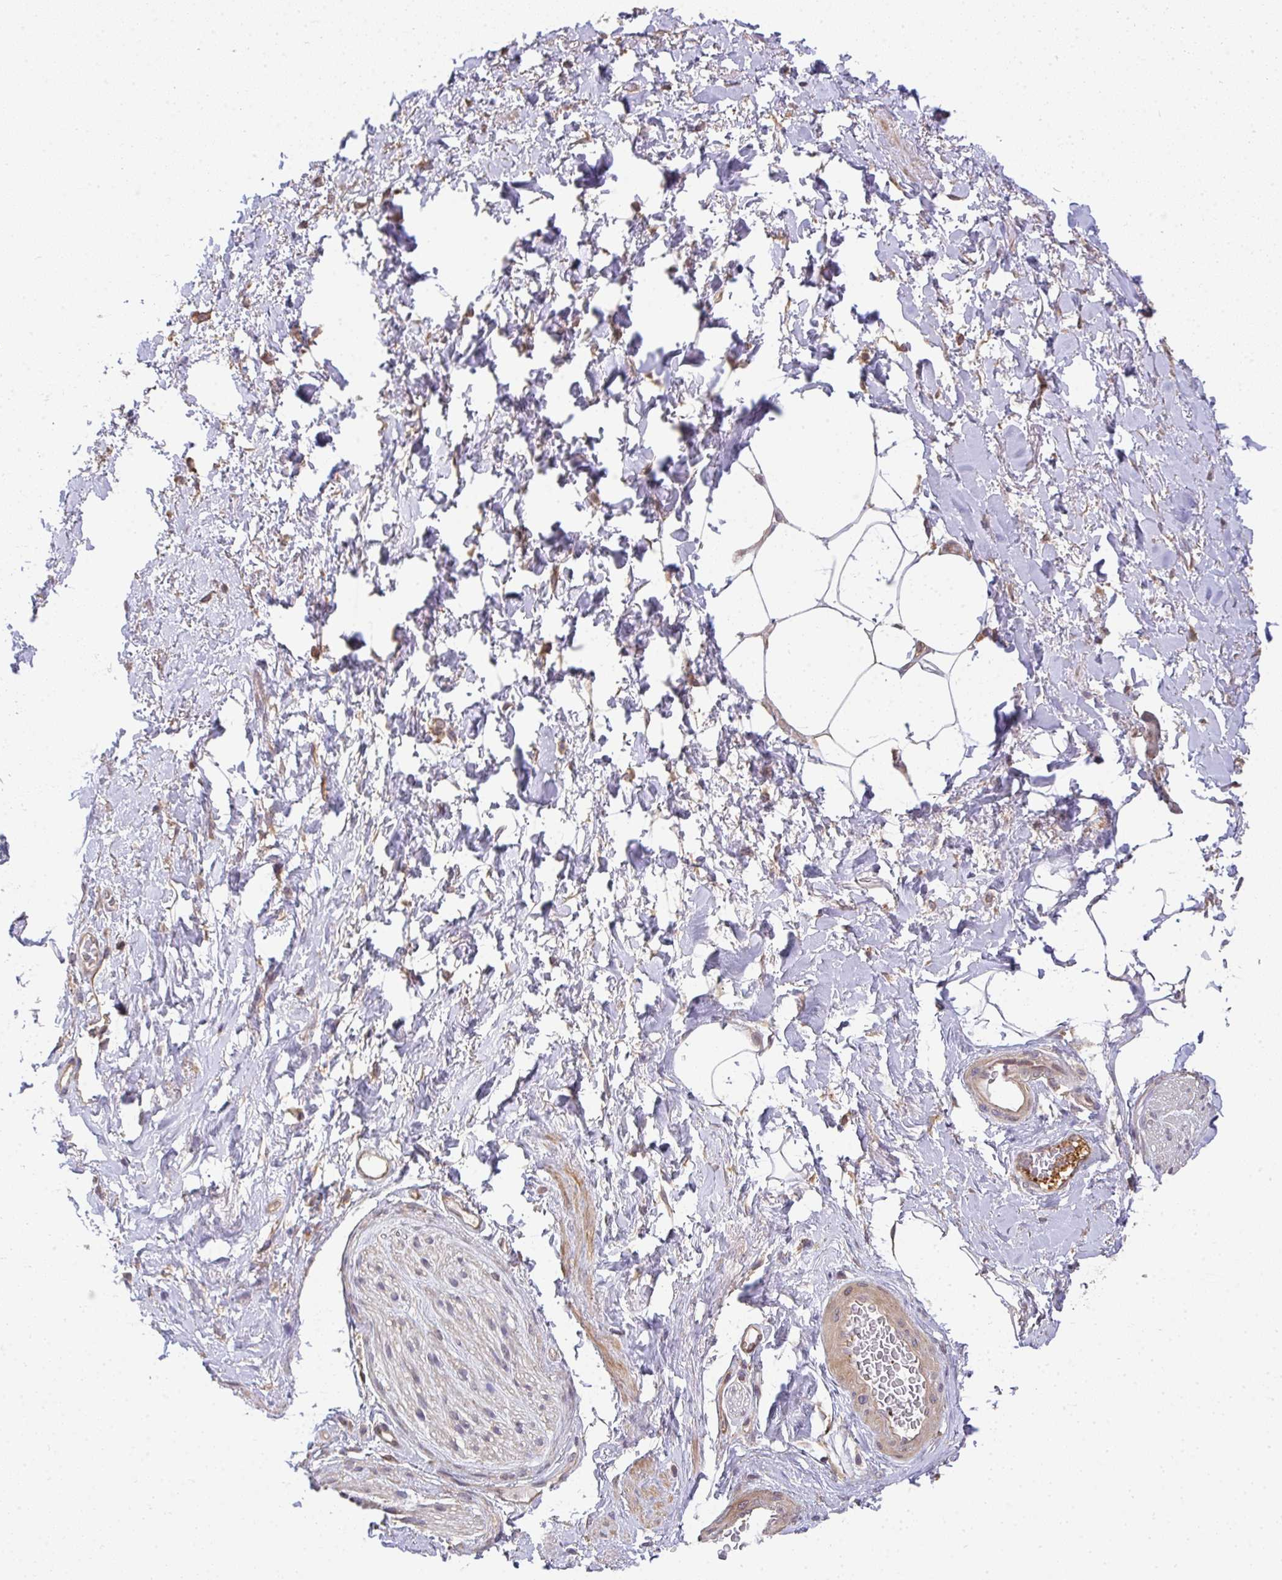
{"staining": {"intensity": "weak", "quantity": ">75%", "location": "cytoplasmic/membranous"}, "tissue": "adipose tissue", "cell_type": "Adipocytes", "image_type": "normal", "snomed": [{"axis": "morphology", "description": "Normal tissue, NOS"}, {"axis": "topography", "description": "Vagina"}, {"axis": "topography", "description": "Peripheral nerve tissue"}], "caption": "Adipose tissue was stained to show a protein in brown. There is low levels of weak cytoplasmic/membranous positivity in approximately >75% of adipocytes.", "gene": "EEF1AKMT1", "patient": {"sex": "female", "age": 71}}